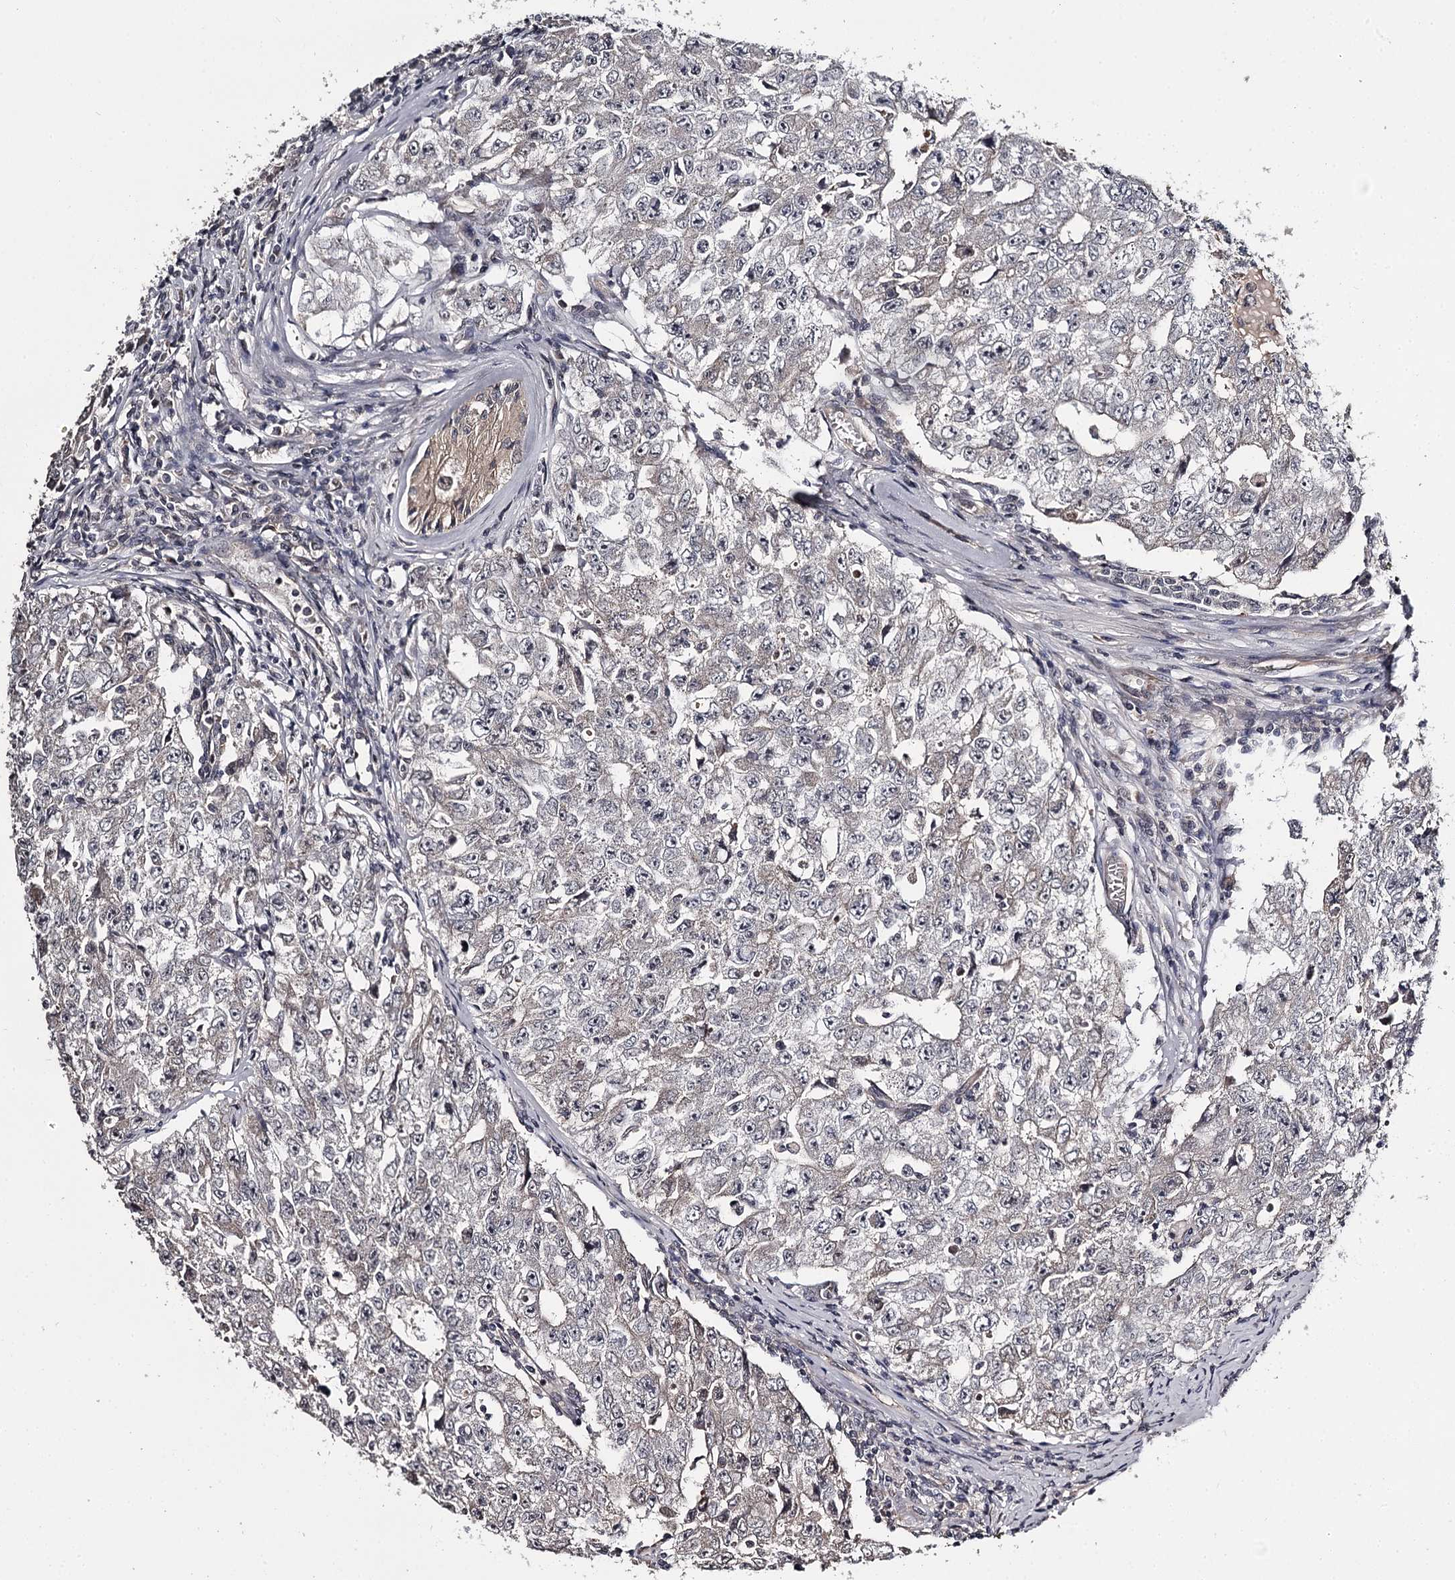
{"staining": {"intensity": "negative", "quantity": "none", "location": "none"}, "tissue": "testis cancer", "cell_type": "Tumor cells", "image_type": "cancer", "snomed": [{"axis": "morphology", "description": "Carcinoma, Embryonal, NOS"}, {"axis": "topography", "description": "Testis"}], "caption": "DAB (3,3'-diaminobenzidine) immunohistochemical staining of human testis cancer (embryonal carcinoma) reveals no significant positivity in tumor cells. (Brightfield microscopy of DAB immunohistochemistry (IHC) at high magnification).", "gene": "CWF19L2", "patient": {"sex": "male", "age": 17}}